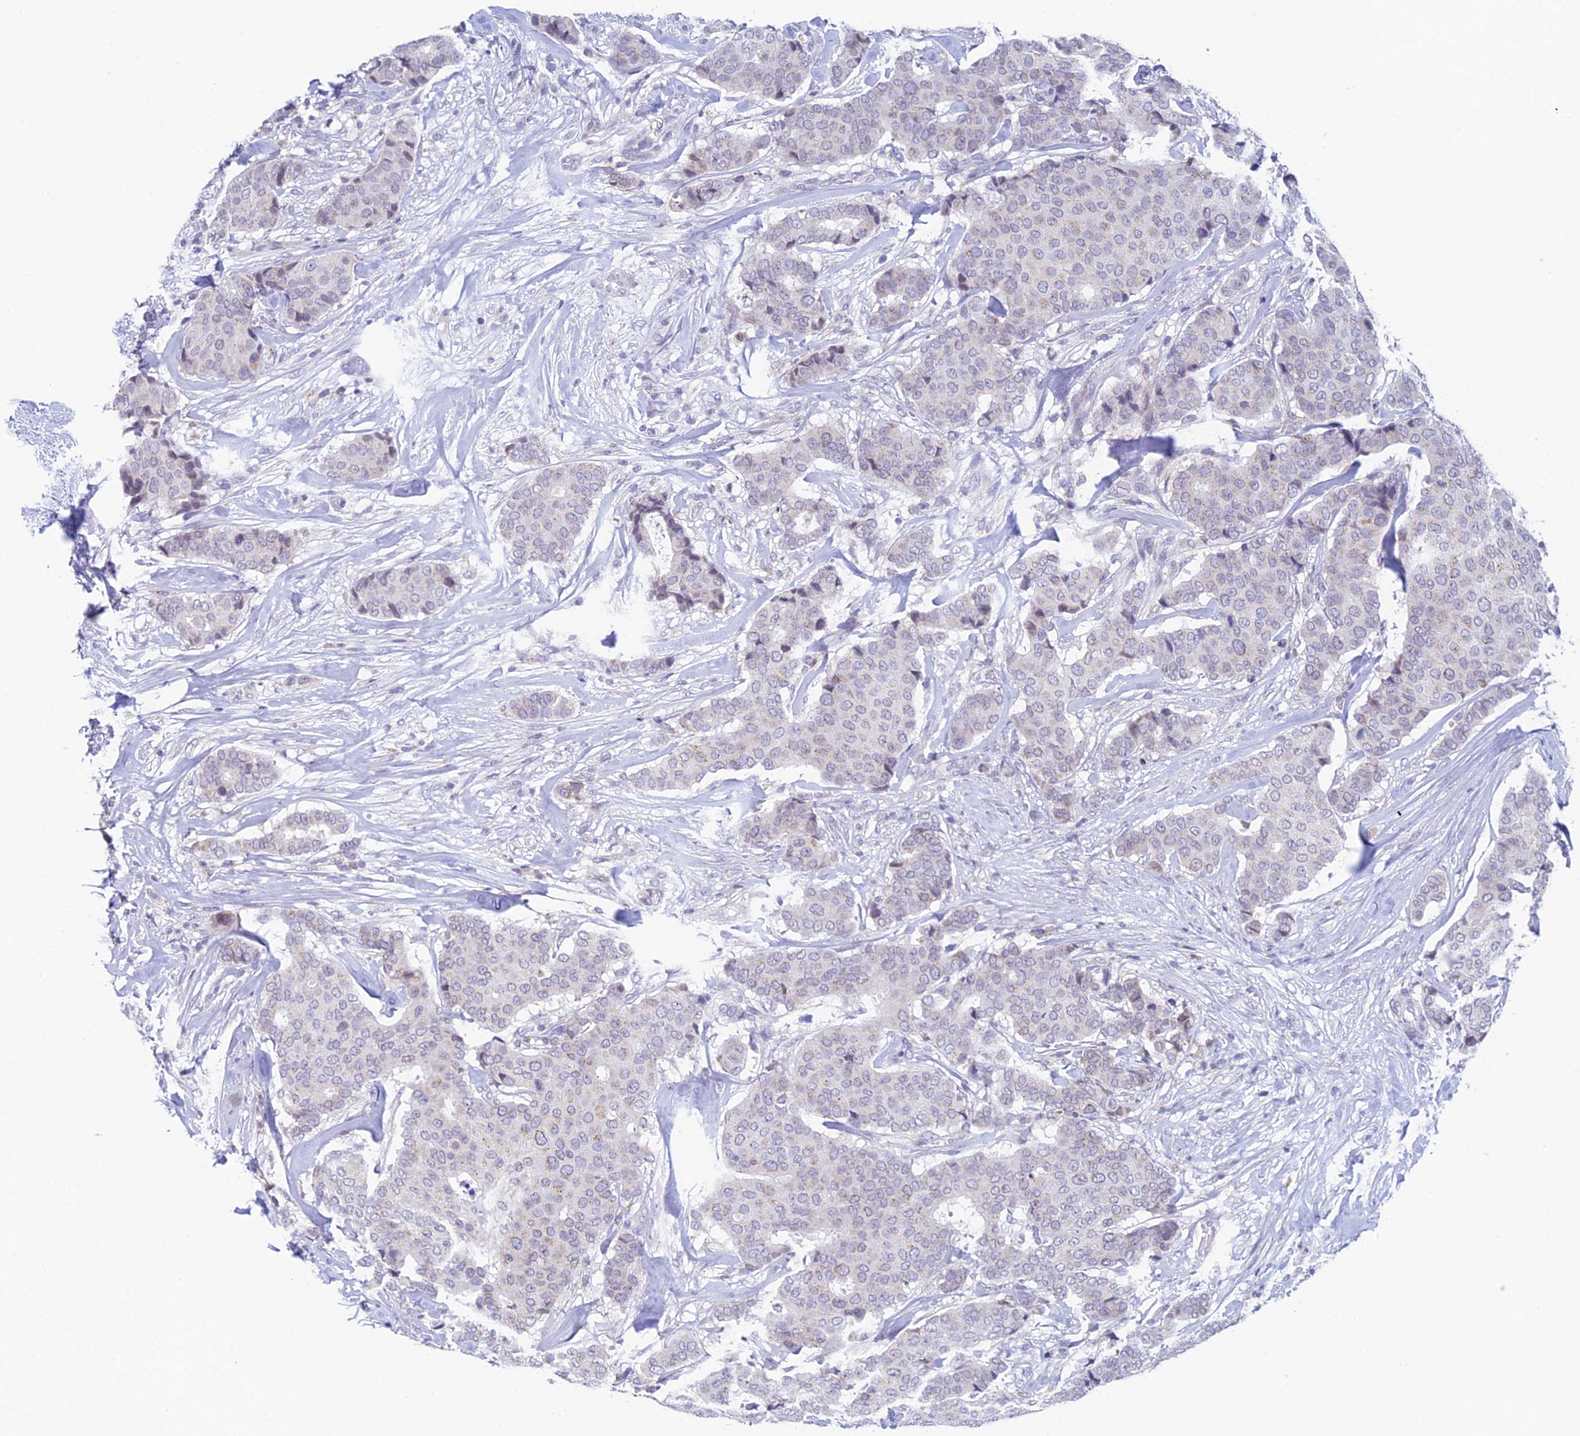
{"staining": {"intensity": "negative", "quantity": "none", "location": "none"}, "tissue": "breast cancer", "cell_type": "Tumor cells", "image_type": "cancer", "snomed": [{"axis": "morphology", "description": "Duct carcinoma"}, {"axis": "topography", "description": "Breast"}], "caption": "A photomicrograph of breast cancer stained for a protein demonstrates no brown staining in tumor cells. (Brightfield microscopy of DAB immunohistochemistry at high magnification).", "gene": "REXO5", "patient": {"sex": "female", "age": 75}}